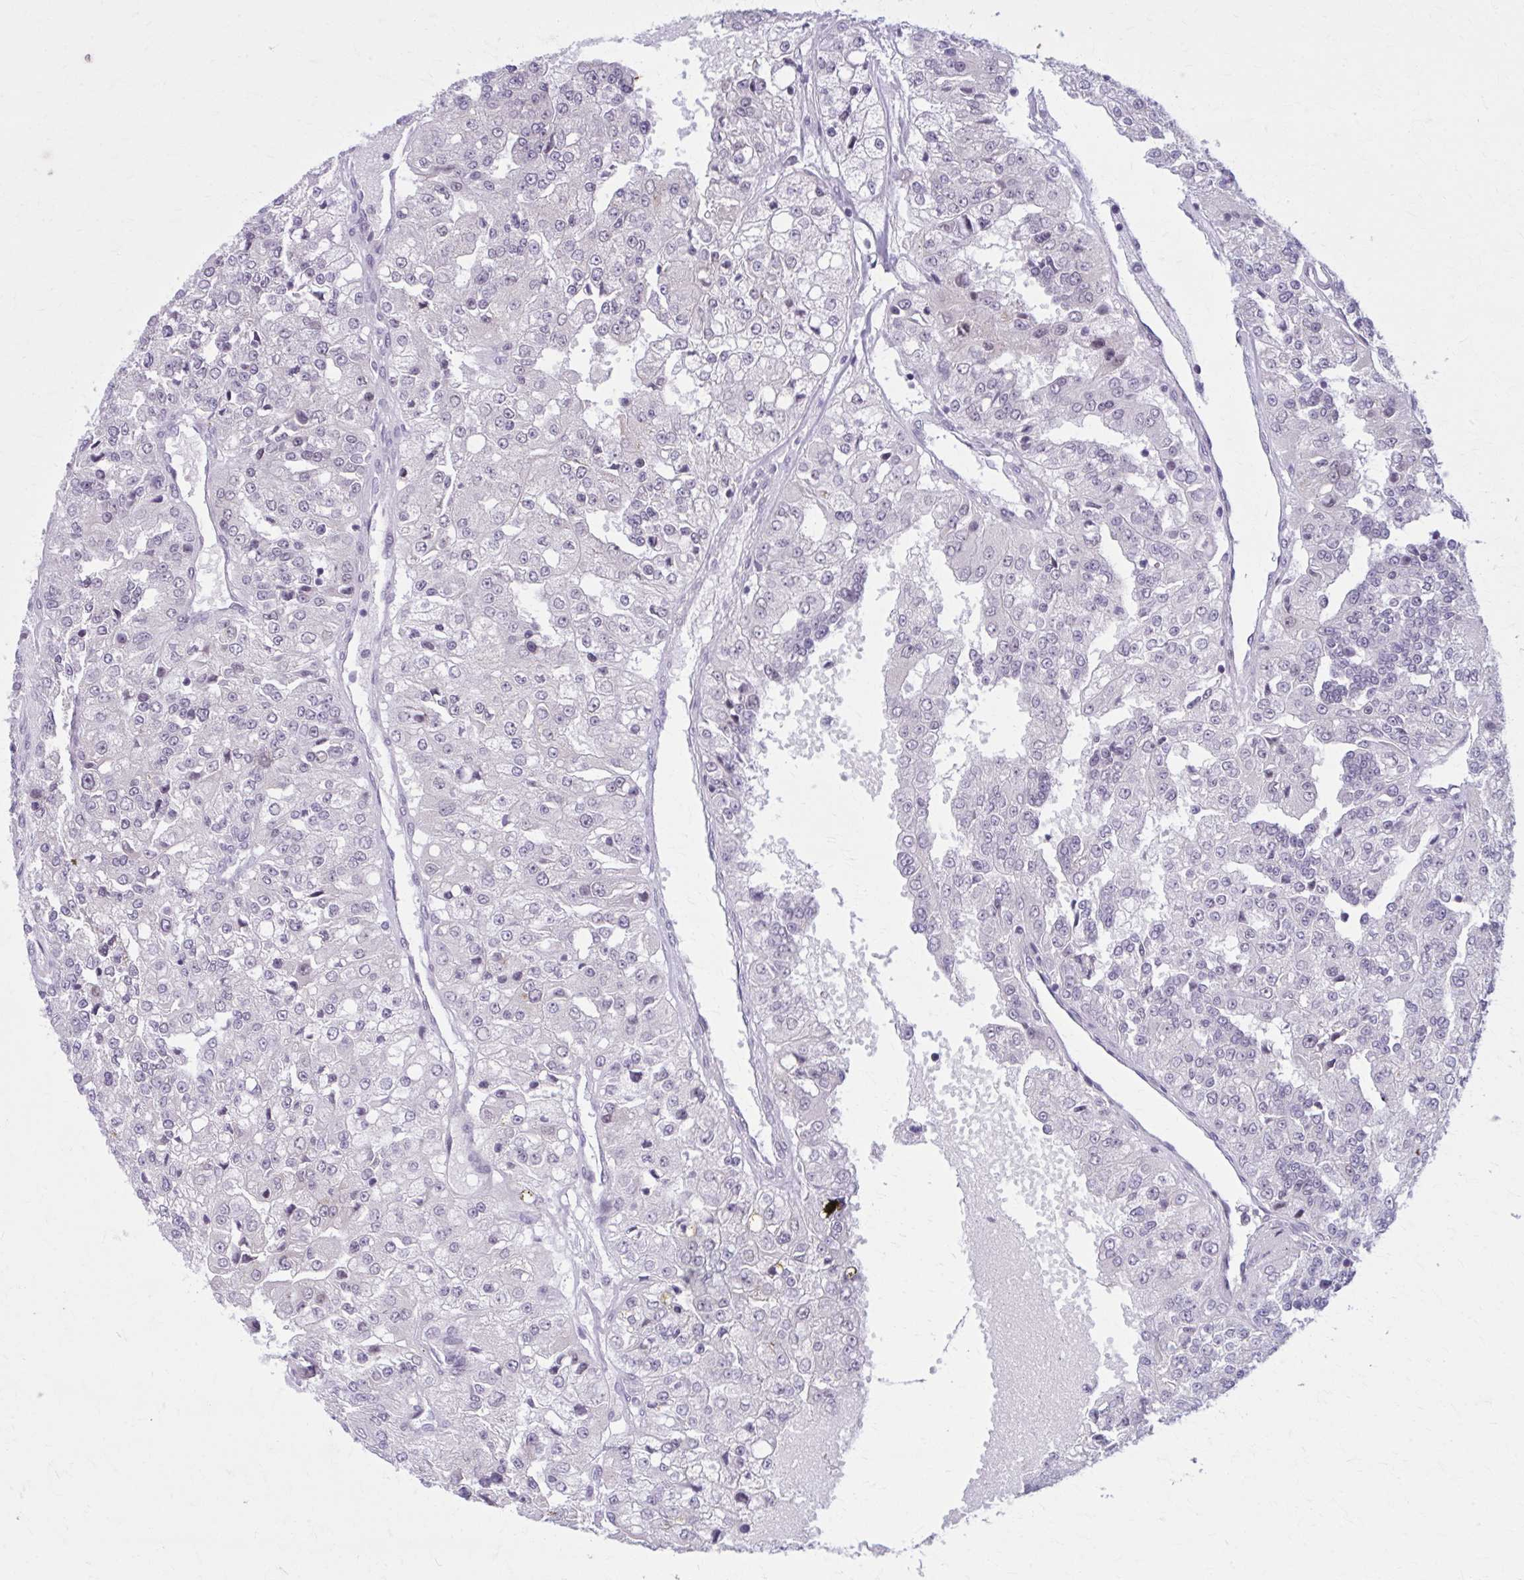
{"staining": {"intensity": "negative", "quantity": "none", "location": "none"}, "tissue": "renal cancer", "cell_type": "Tumor cells", "image_type": "cancer", "snomed": [{"axis": "morphology", "description": "Adenocarcinoma, NOS"}, {"axis": "topography", "description": "Kidney"}], "caption": "A high-resolution histopathology image shows IHC staining of renal cancer (adenocarcinoma), which exhibits no significant positivity in tumor cells.", "gene": "NUMBL", "patient": {"sex": "female", "age": 63}}